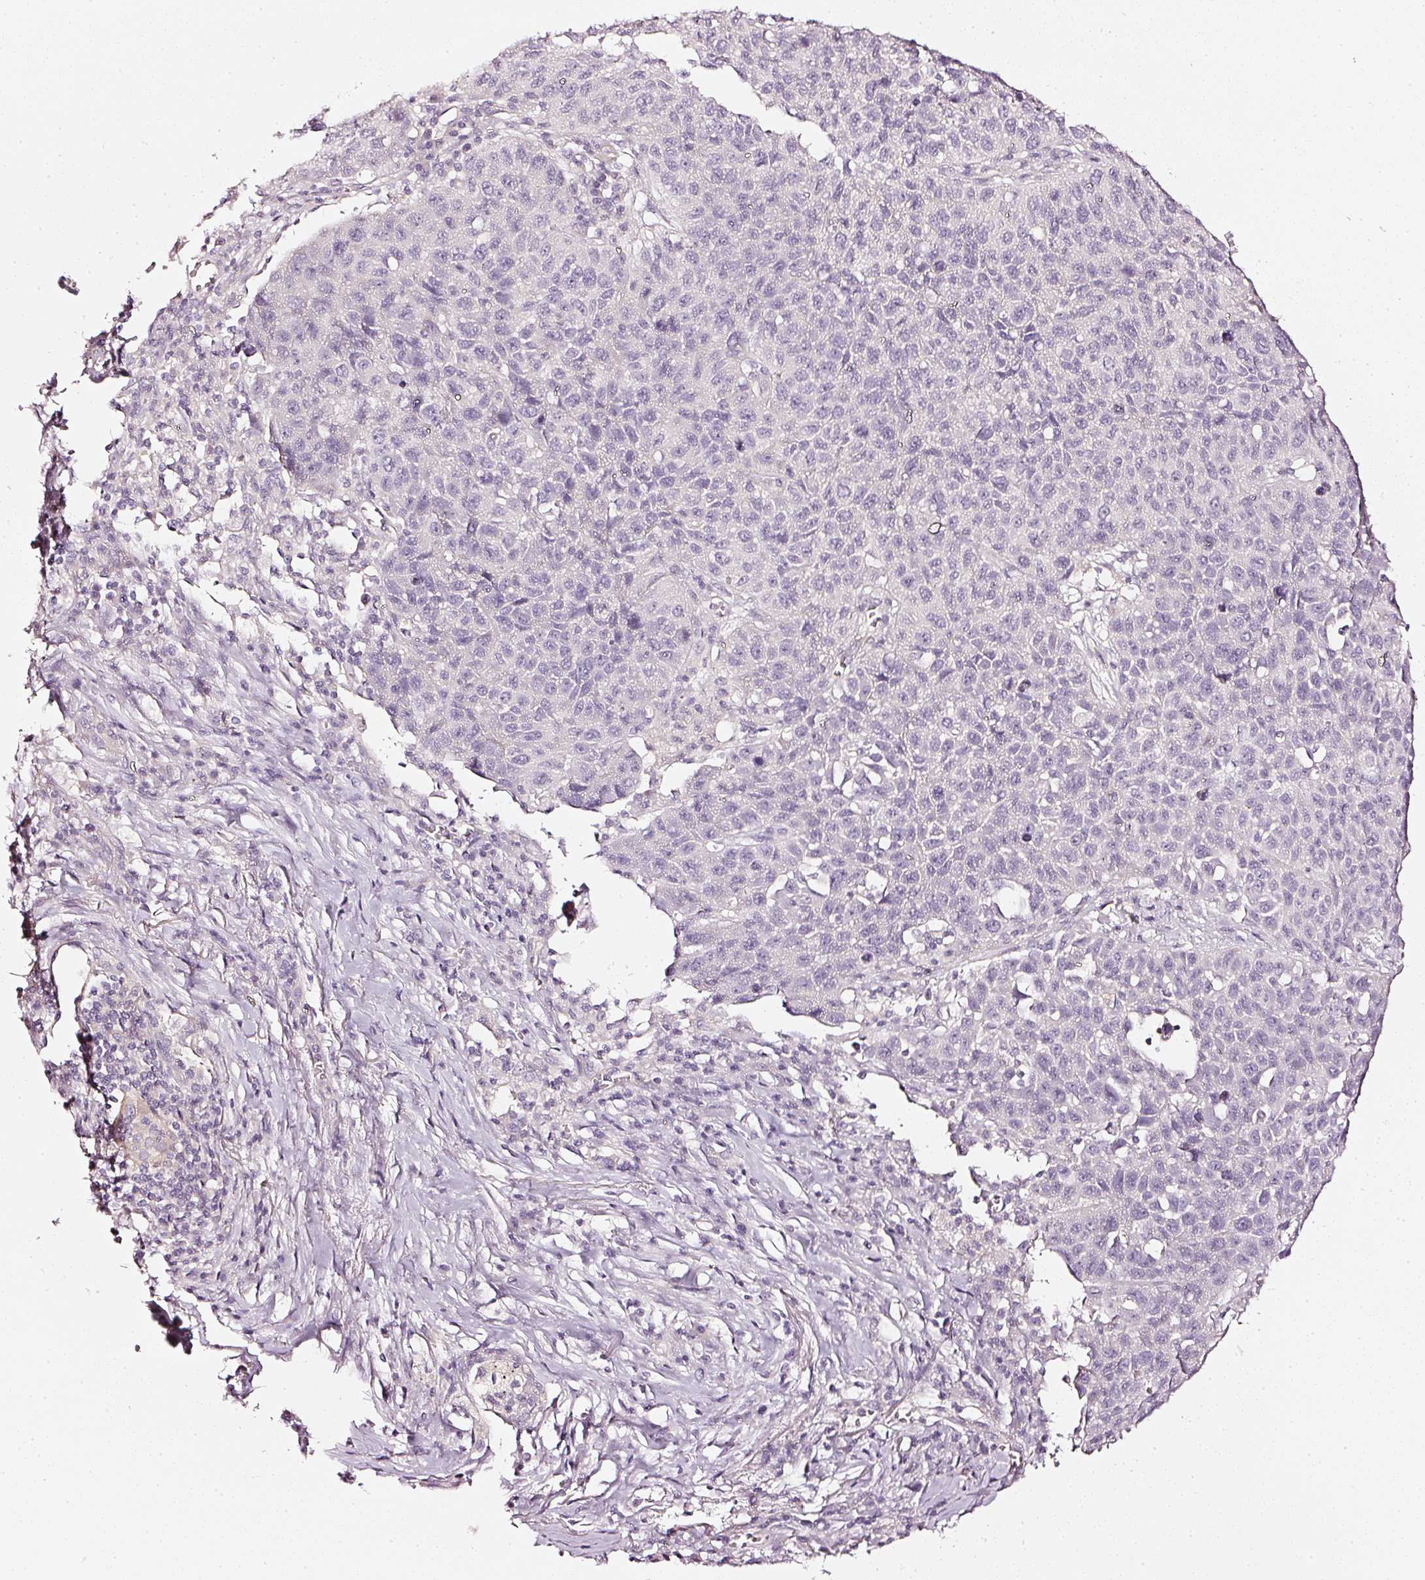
{"staining": {"intensity": "negative", "quantity": "none", "location": "none"}, "tissue": "lung cancer", "cell_type": "Tumor cells", "image_type": "cancer", "snomed": [{"axis": "morphology", "description": "Squamous cell carcinoma, NOS"}, {"axis": "topography", "description": "Lung"}], "caption": "Immunohistochemistry of lung squamous cell carcinoma displays no staining in tumor cells.", "gene": "CNP", "patient": {"sex": "male", "age": 76}}